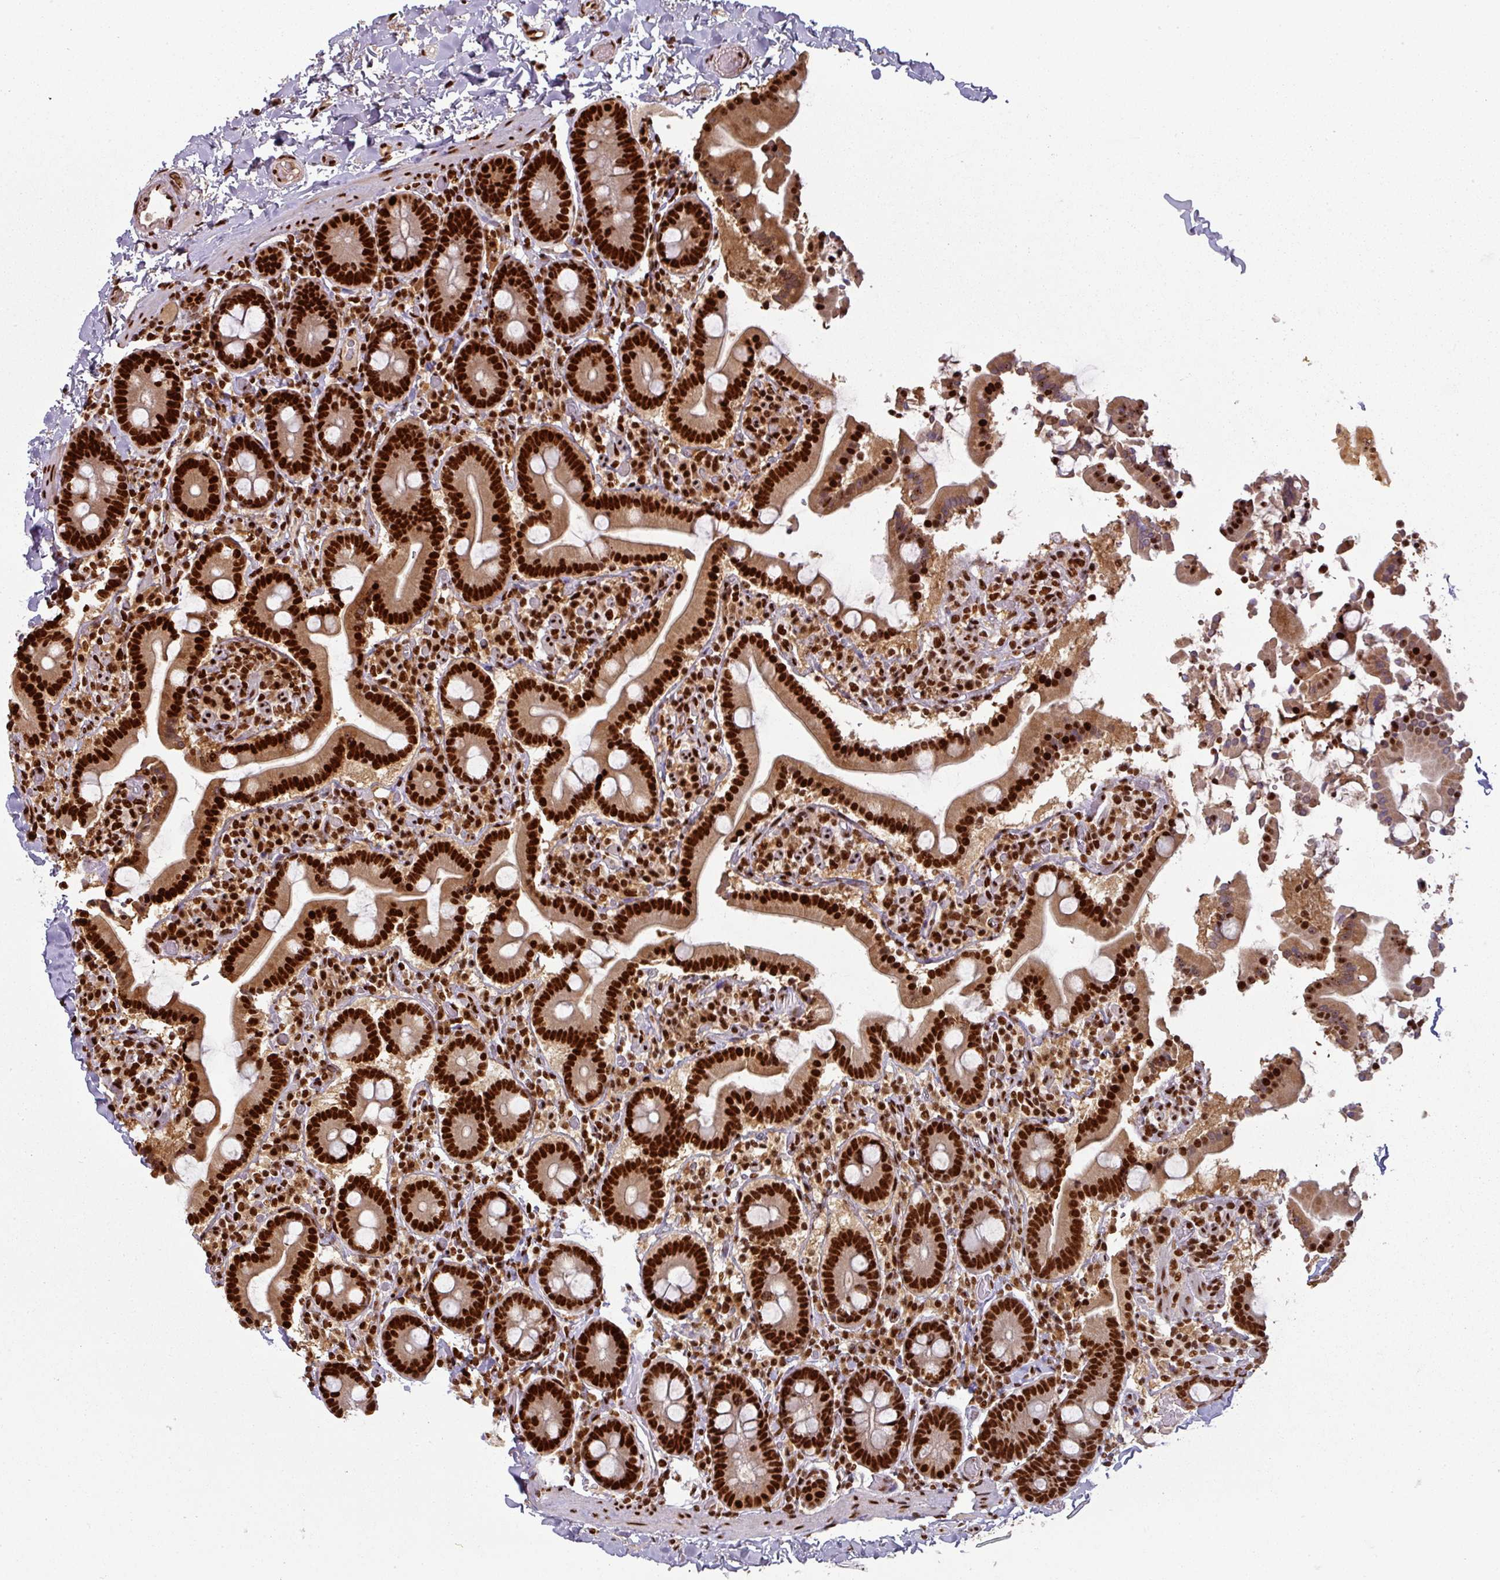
{"staining": {"intensity": "strong", "quantity": ">75%", "location": "cytoplasmic/membranous,nuclear"}, "tissue": "duodenum", "cell_type": "Glandular cells", "image_type": "normal", "snomed": [{"axis": "morphology", "description": "Normal tissue, NOS"}, {"axis": "topography", "description": "Duodenum"}], "caption": "A photomicrograph showing strong cytoplasmic/membranous,nuclear staining in about >75% of glandular cells in normal duodenum, as visualized by brown immunohistochemical staining.", "gene": "SIK3", "patient": {"sex": "male", "age": 55}}